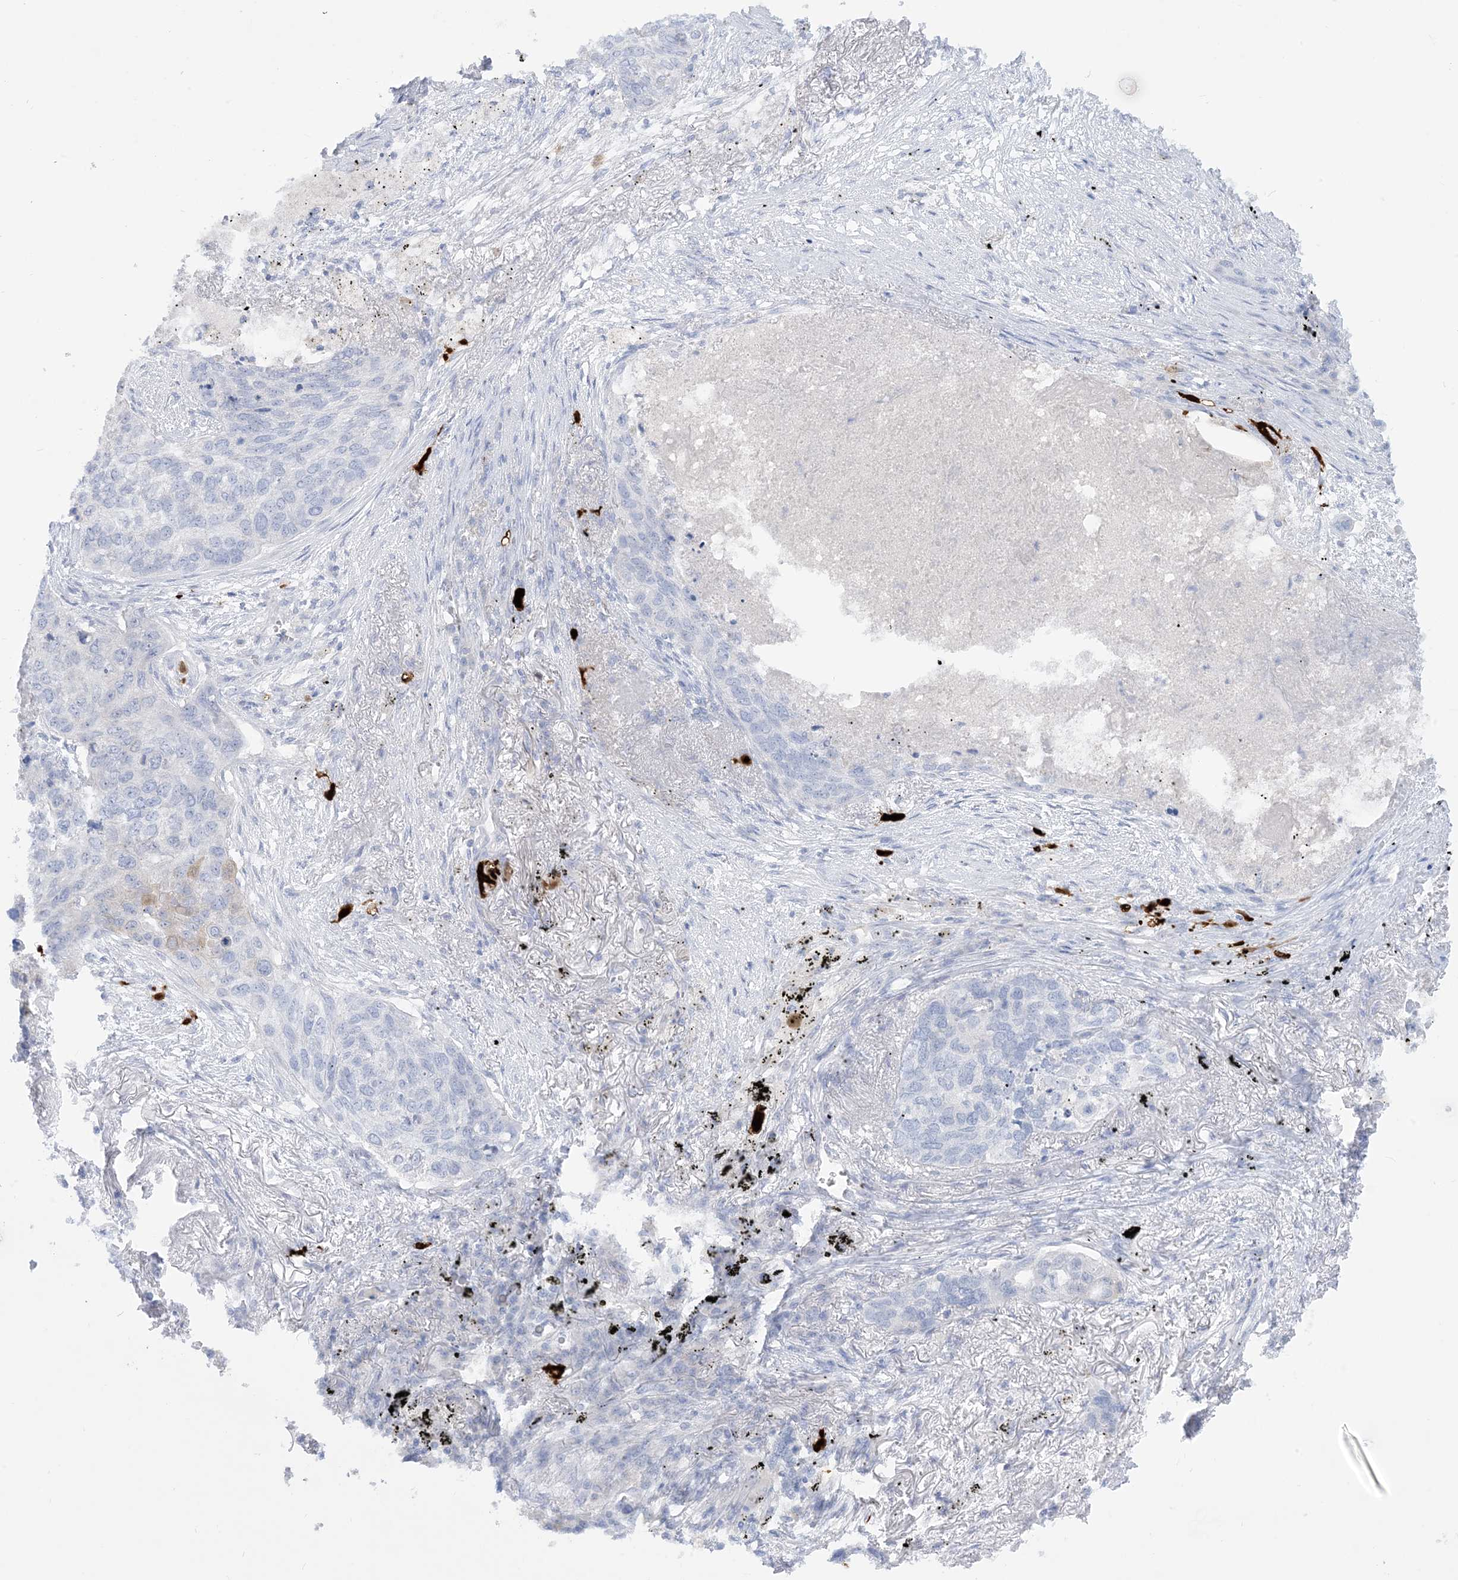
{"staining": {"intensity": "negative", "quantity": "none", "location": "none"}, "tissue": "lung cancer", "cell_type": "Tumor cells", "image_type": "cancer", "snomed": [{"axis": "morphology", "description": "Squamous cell carcinoma, NOS"}, {"axis": "topography", "description": "Lung"}], "caption": "Protein analysis of lung cancer (squamous cell carcinoma) shows no significant staining in tumor cells. Brightfield microscopy of immunohistochemistry (IHC) stained with DAB (3,3'-diaminobenzidine) (brown) and hematoxylin (blue), captured at high magnification.", "gene": "MARS2", "patient": {"sex": "female", "age": 63}}